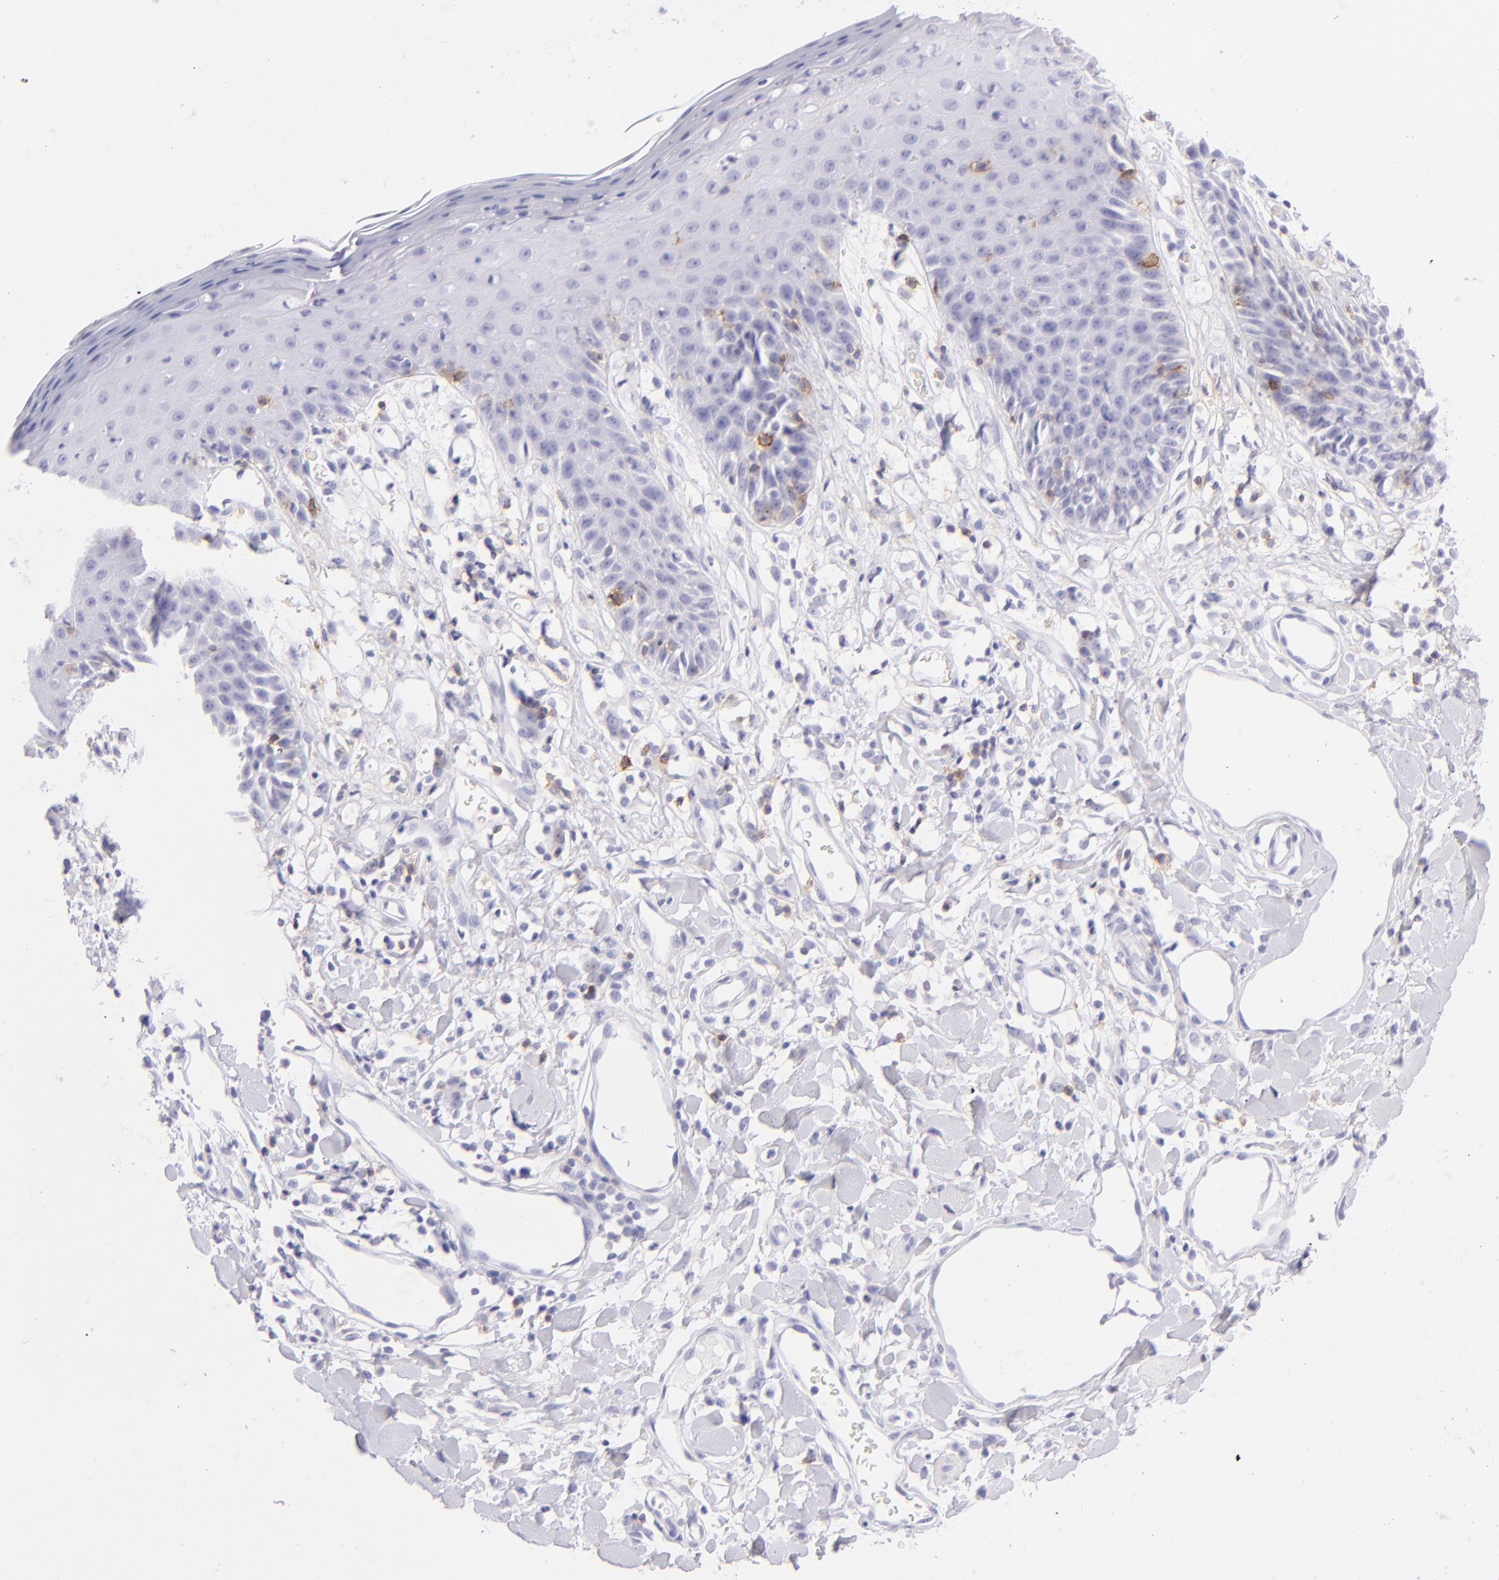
{"staining": {"intensity": "negative", "quantity": "none", "location": "none"}, "tissue": "skin", "cell_type": "Epidermal cells", "image_type": "normal", "snomed": [{"axis": "morphology", "description": "Normal tissue, NOS"}, {"axis": "topography", "description": "Vulva"}, {"axis": "topography", "description": "Peripheral nerve tissue"}], "caption": "DAB (3,3'-diaminobenzidine) immunohistochemical staining of unremarkable skin demonstrates no significant positivity in epidermal cells.", "gene": "CD69", "patient": {"sex": "female", "age": 68}}